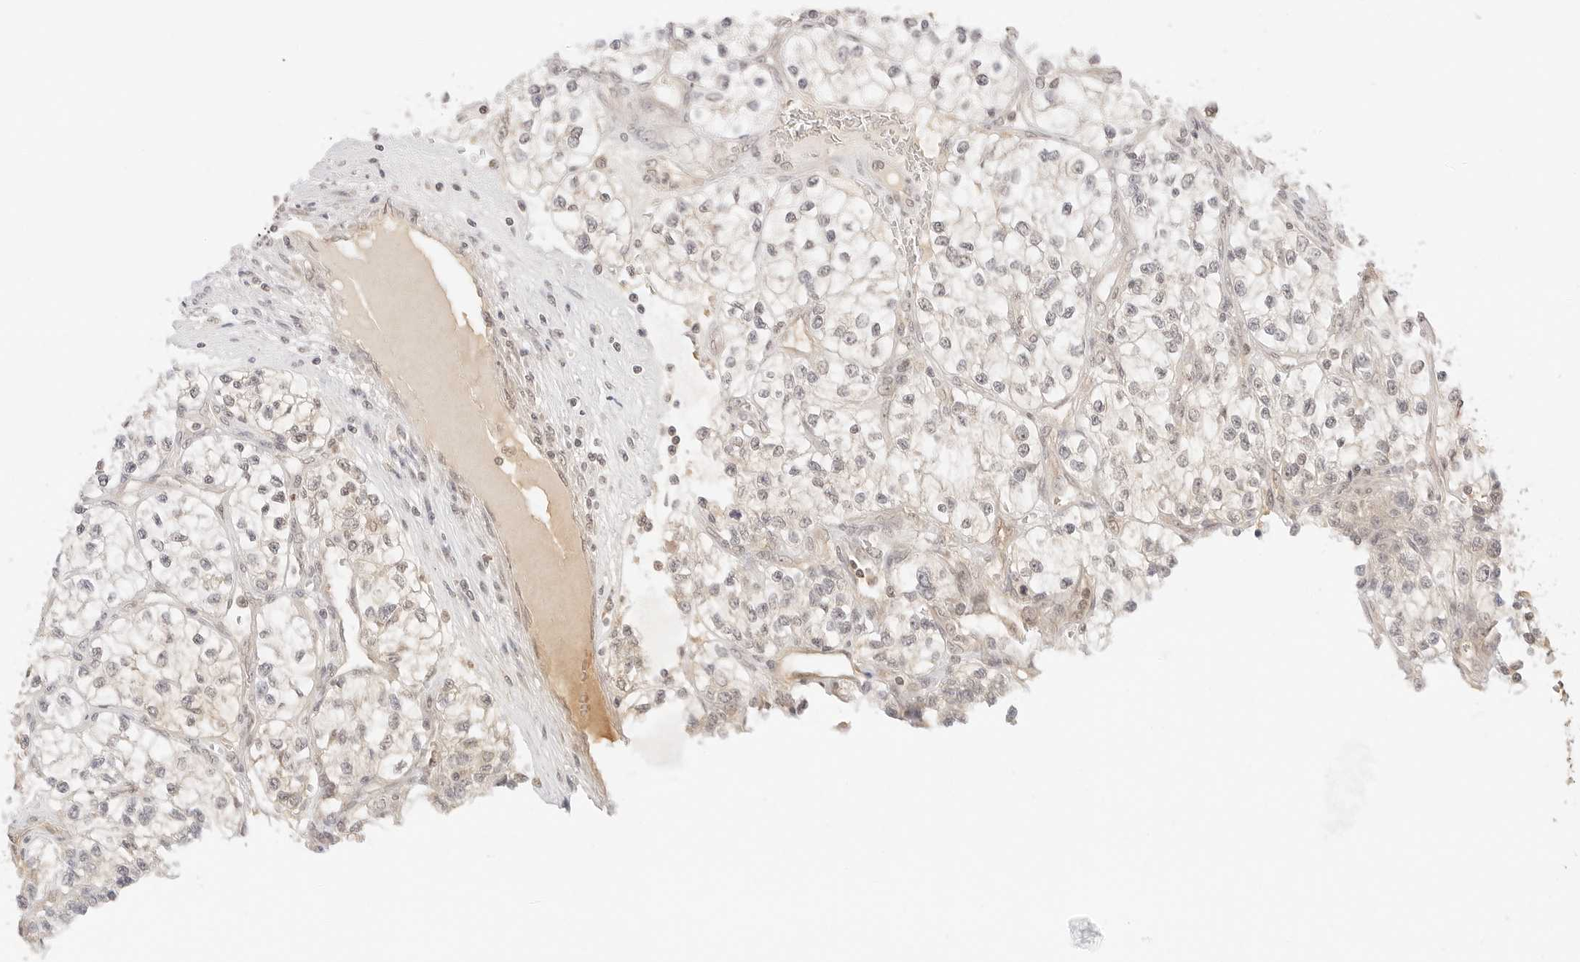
{"staining": {"intensity": "negative", "quantity": "none", "location": "none"}, "tissue": "renal cancer", "cell_type": "Tumor cells", "image_type": "cancer", "snomed": [{"axis": "morphology", "description": "Adenocarcinoma, NOS"}, {"axis": "topography", "description": "Kidney"}], "caption": "Immunohistochemistry (IHC) photomicrograph of renal cancer (adenocarcinoma) stained for a protein (brown), which reveals no positivity in tumor cells.", "gene": "SEPTIN4", "patient": {"sex": "female", "age": 57}}